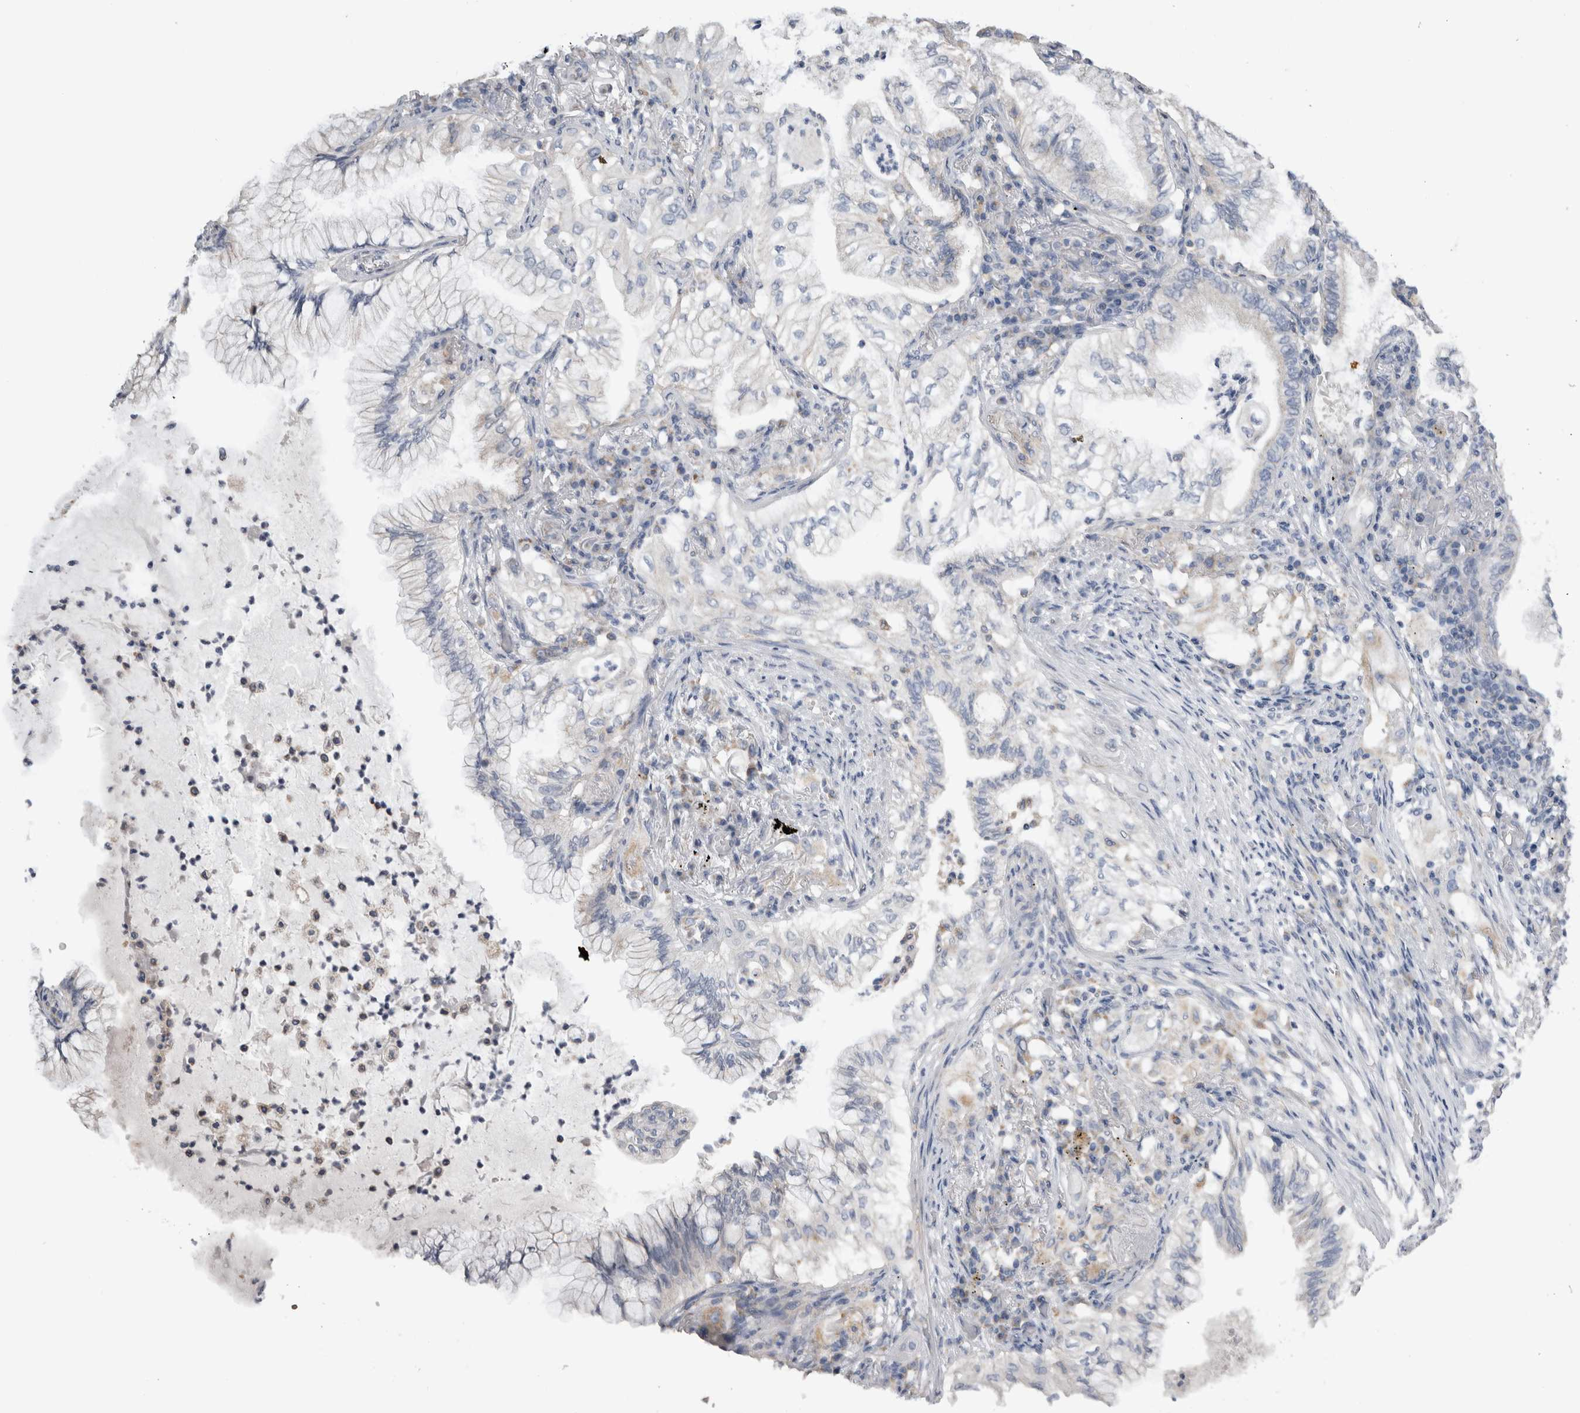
{"staining": {"intensity": "negative", "quantity": "none", "location": "none"}, "tissue": "lung cancer", "cell_type": "Tumor cells", "image_type": "cancer", "snomed": [{"axis": "morphology", "description": "Adenocarcinoma, NOS"}, {"axis": "topography", "description": "Lung"}], "caption": "Immunohistochemistry (IHC) photomicrograph of neoplastic tissue: lung adenocarcinoma stained with DAB reveals no significant protein expression in tumor cells.", "gene": "DHRS4", "patient": {"sex": "female", "age": 70}}